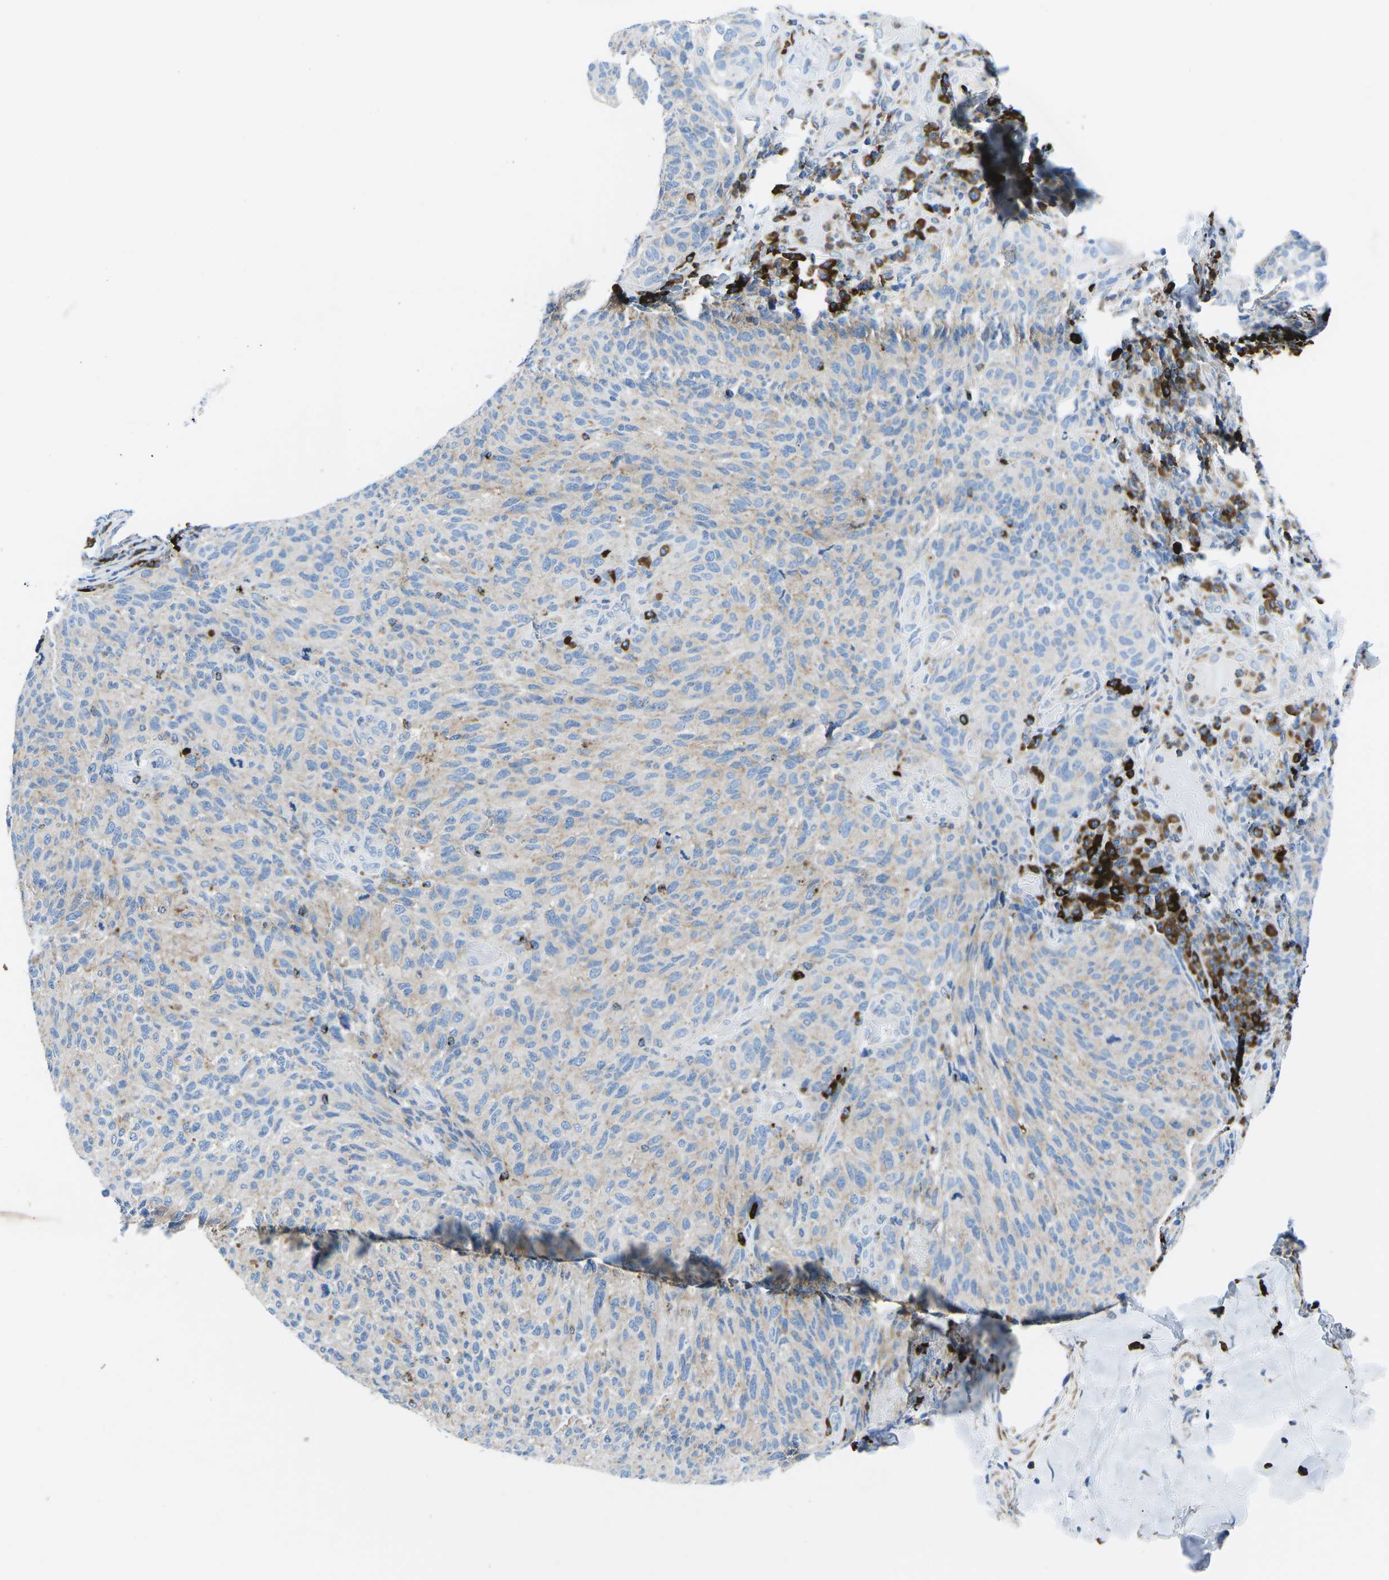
{"staining": {"intensity": "weak", "quantity": "<25%", "location": "cytoplasmic/membranous"}, "tissue": "melanoma", "cell_type": "Tumor cells", "image_type": "cancer", "snomed": [{"axis": "morphology", "description": "Malignant melanoma, NOS"}, {"axis": "topography", "description": "Skin"}], "caption": "Immunohistochemistry (IHC) histopathology image of human malignant melanoma stained for a protein (brown), which exhibits no positivity in tumor cells.", "gene": "MC4R", "patient": {"sex": "female", "age": 73}}